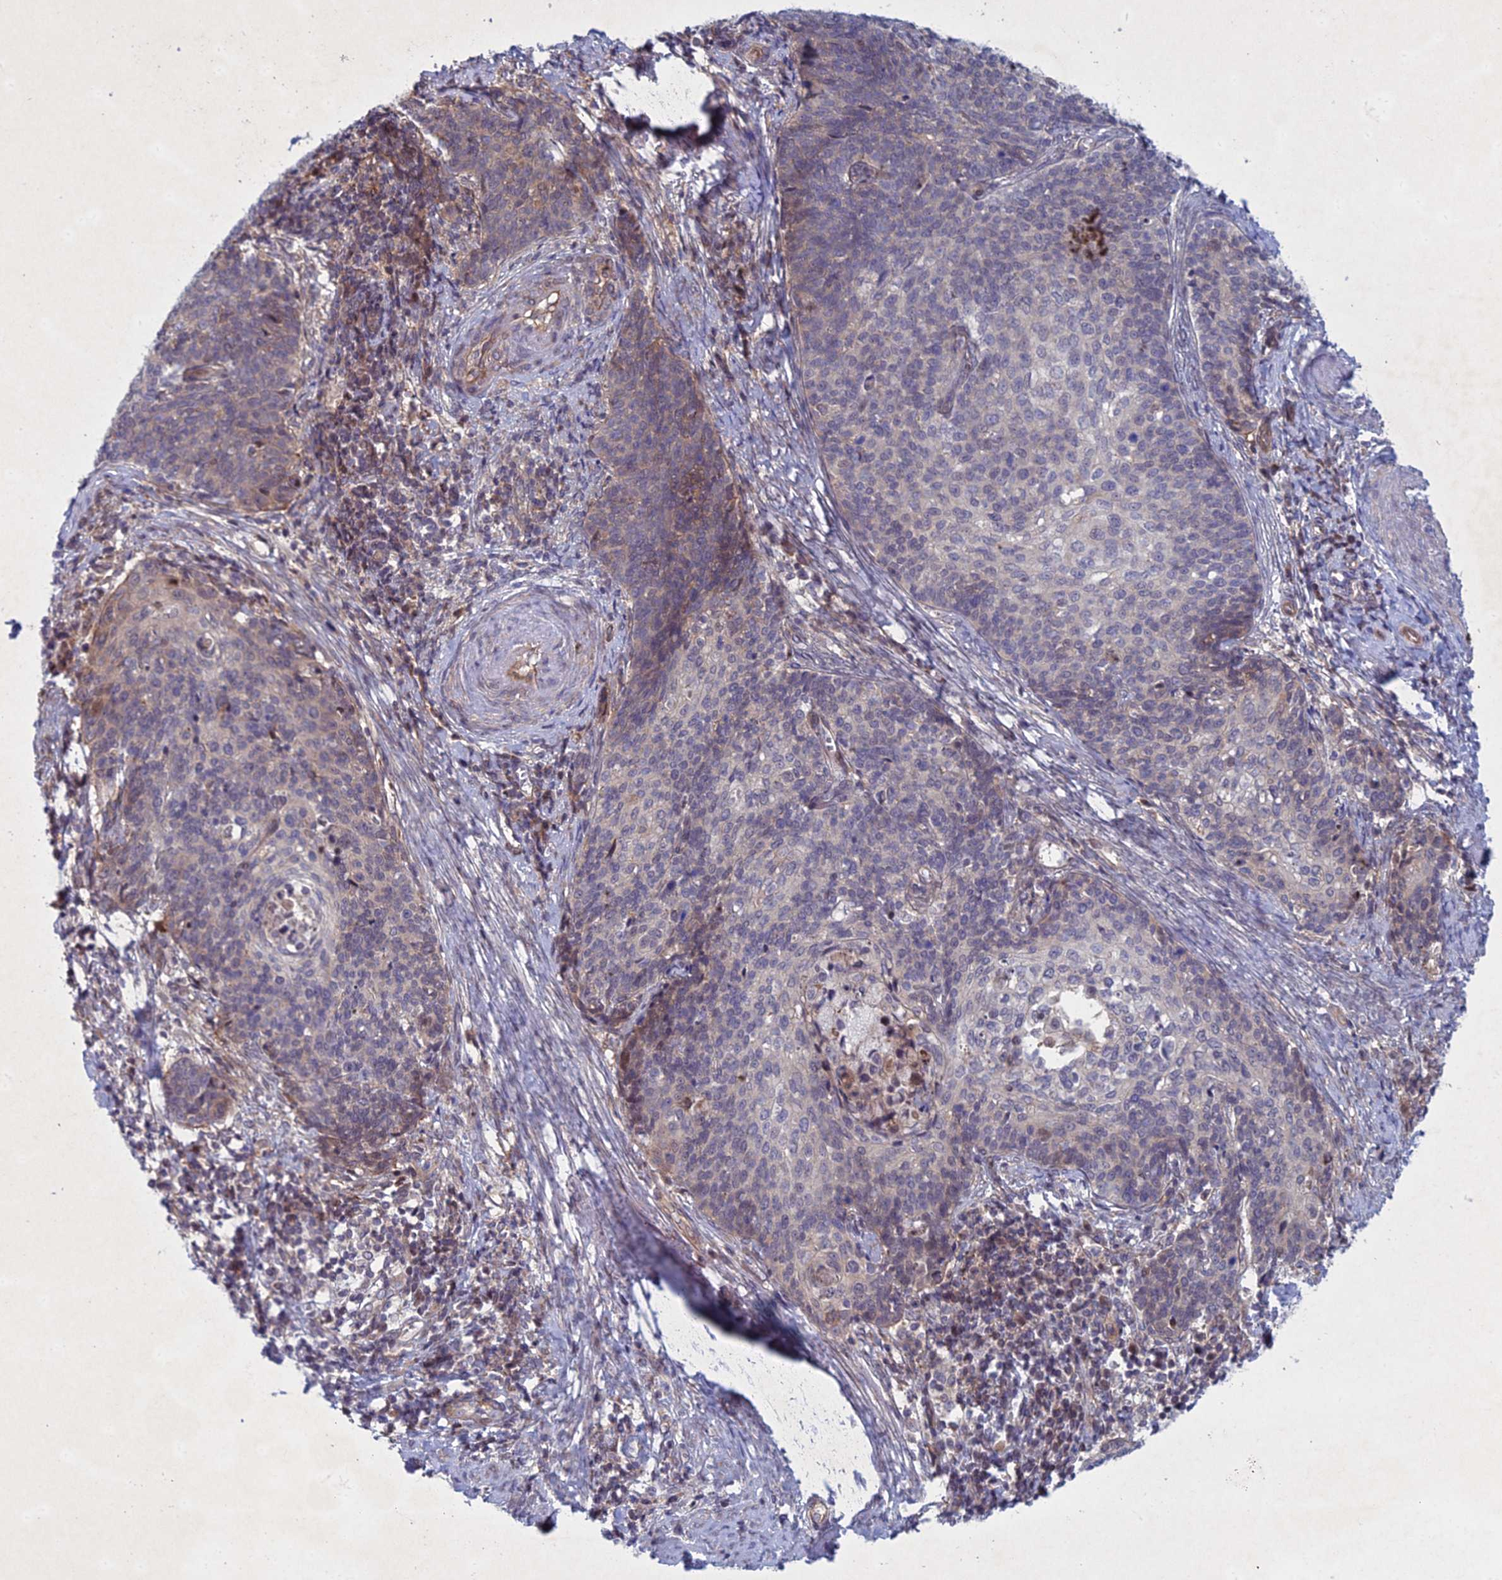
{"staining": {"intensity": "weak", "quantity": "<25%", "location": "cytoplasmic/membranous"}, "tissue": "cervical cancer", "cell_type": "Tumor cells", "image_type": "cancer", "snomed": [{"axis": "morphology", "description": "Squamous cell carcinoma, NOS"}, {"axis": "topography", "description": "Cervix"}], "caption": "Immunohistochemistry (IHC) of cervical squamous cell carcinoma demonstrates no expression in tumor cells. The staining is performed using DAB (3,3'-diaminobenzidine) brown chromogen with nuclei counter-stained in using hematoxylin.", "gene": "PTHLH", "patient": {"sex": "female", "age": 39}}